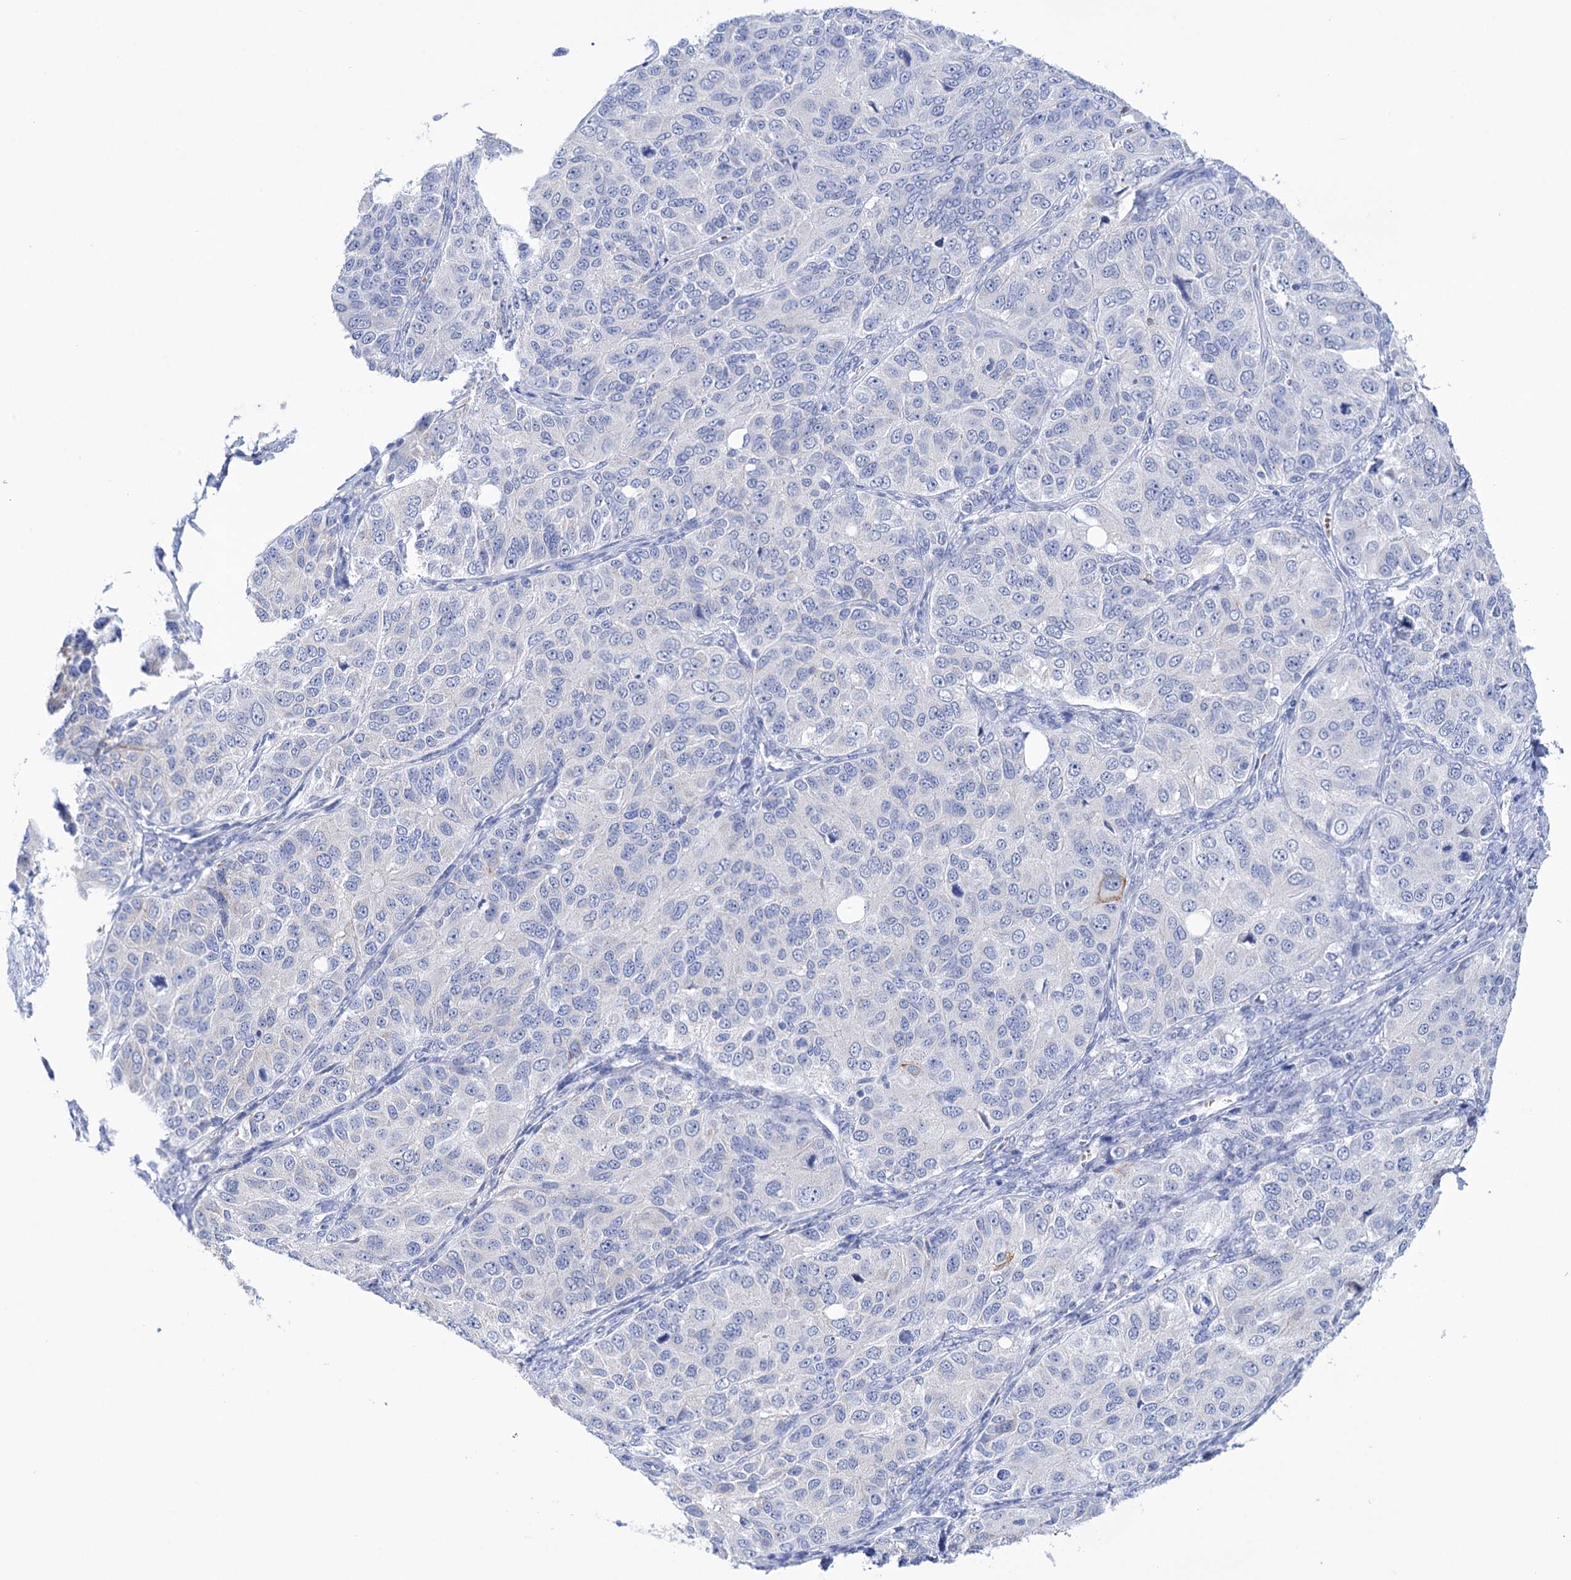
{"staining": {"intensity": "negative", "quantity": "none", "location": "none"}, "tissue": "ovarian cancer", "cell_type": "Tumor cells", "image_type": "cancer", "snomed": [{"axis": "morphology", "description": "Carcinoma, endometroid"}, {"axis": "topography", "description": "Ovary"}], "caption": "Immunohistochemical staining of ovarian cancer exhibits no significant staining in tumor cells.", "gene": "YARS2", "patient": {"sex": "female", "age": 51}}